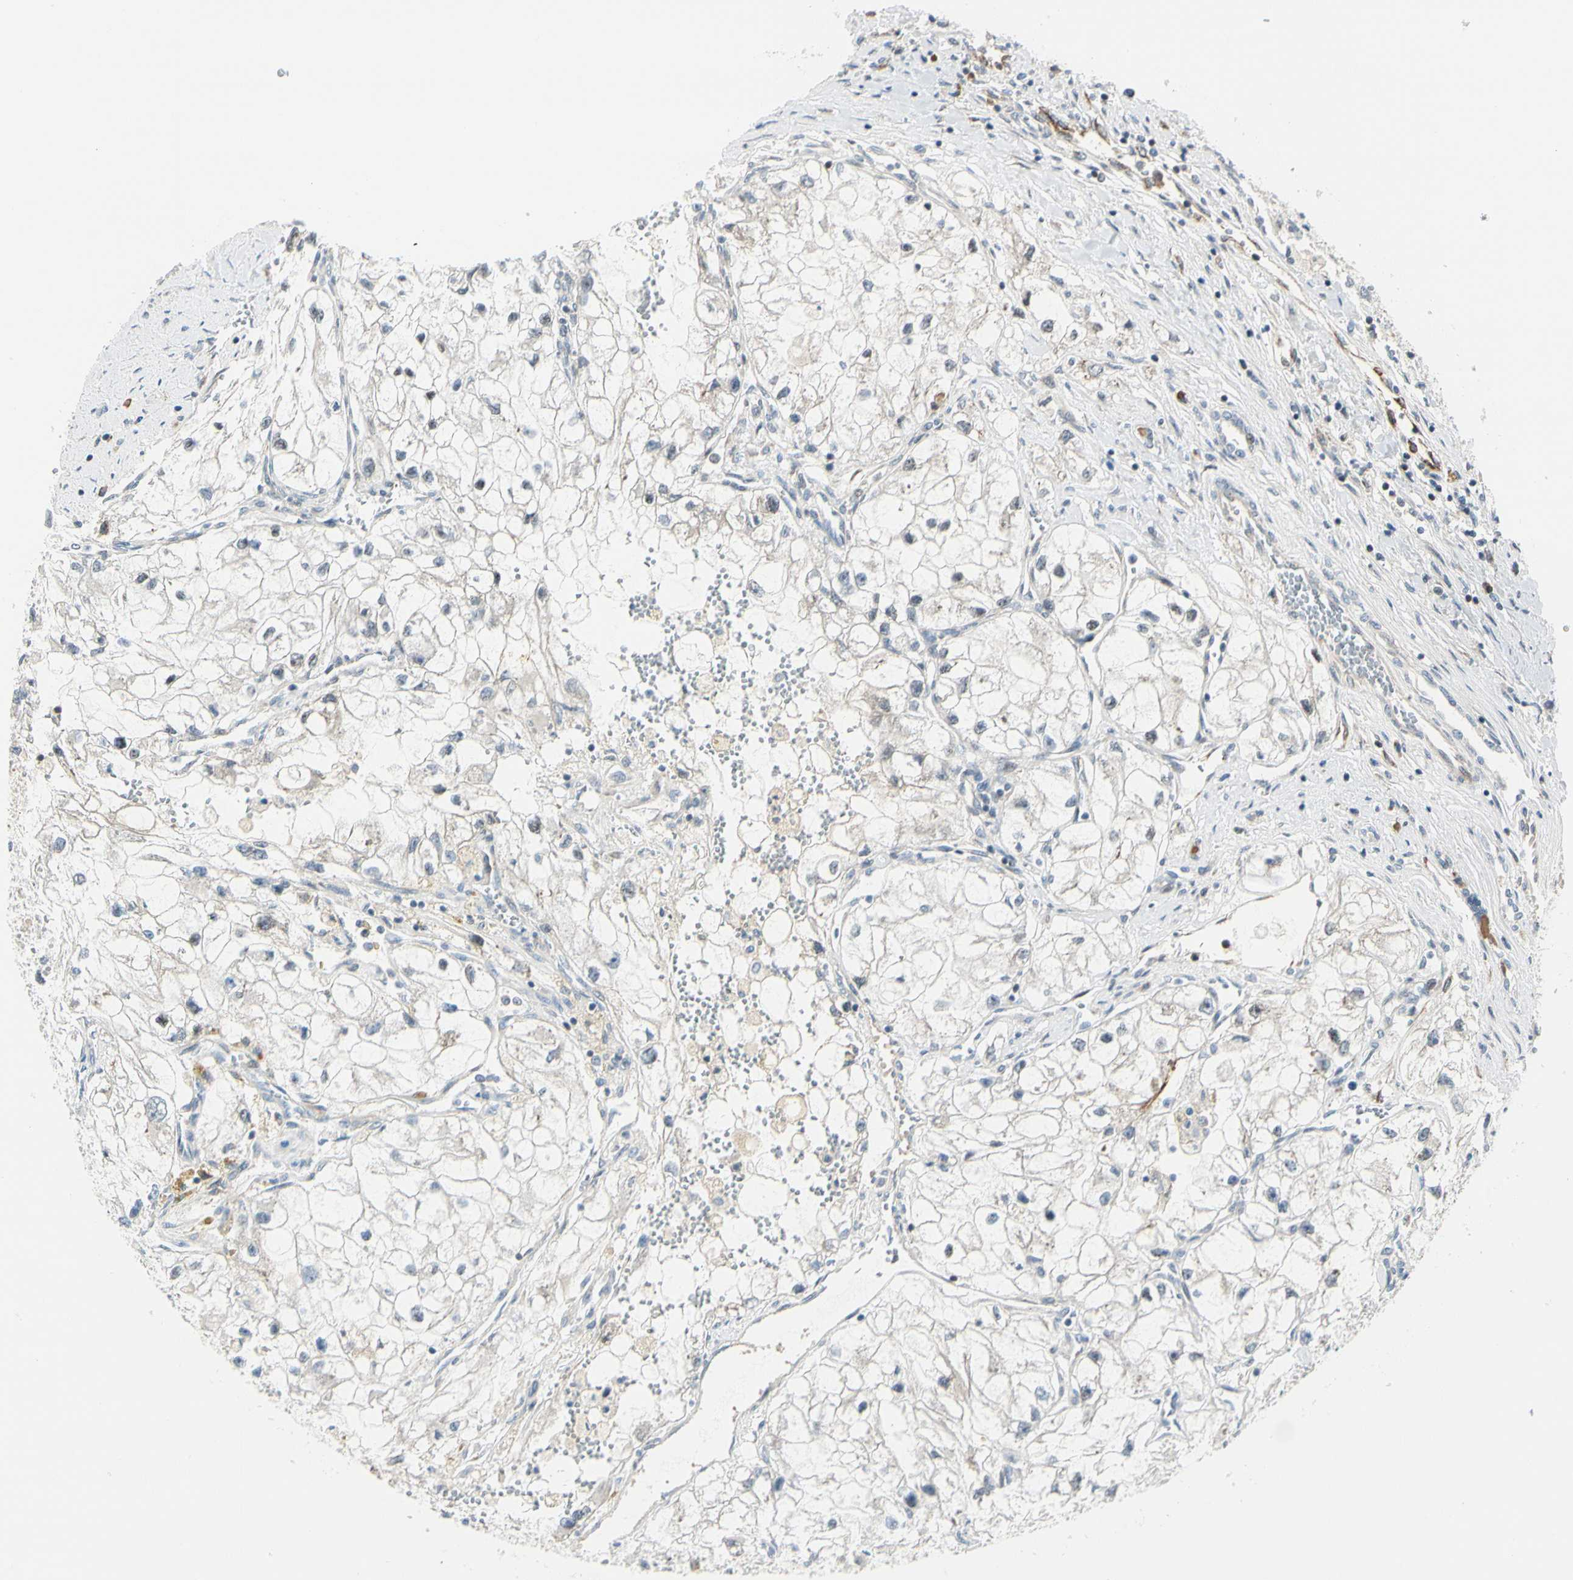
{"staining": {"intensity": "negative", "quantity": "none", "location": "none"}, "tissue": "renal cancer", "cell_type": "Tumor cells", "image_type": "cancer", "snomed": [{"axis": "morphology", "description": "Adenocarcinoma, NOS"}, {"axis": "topography", "description": "Kidney"}], "caption": "IHC of human adenocarcinoma (renal) reveals no expression in tumor cells. (DAB (3,3'-diaminobenzidine) immunohistochemistry (IHC), high magnification).", "gene": "NPDC1", "patient": {"sex": "female", "age": 70}}